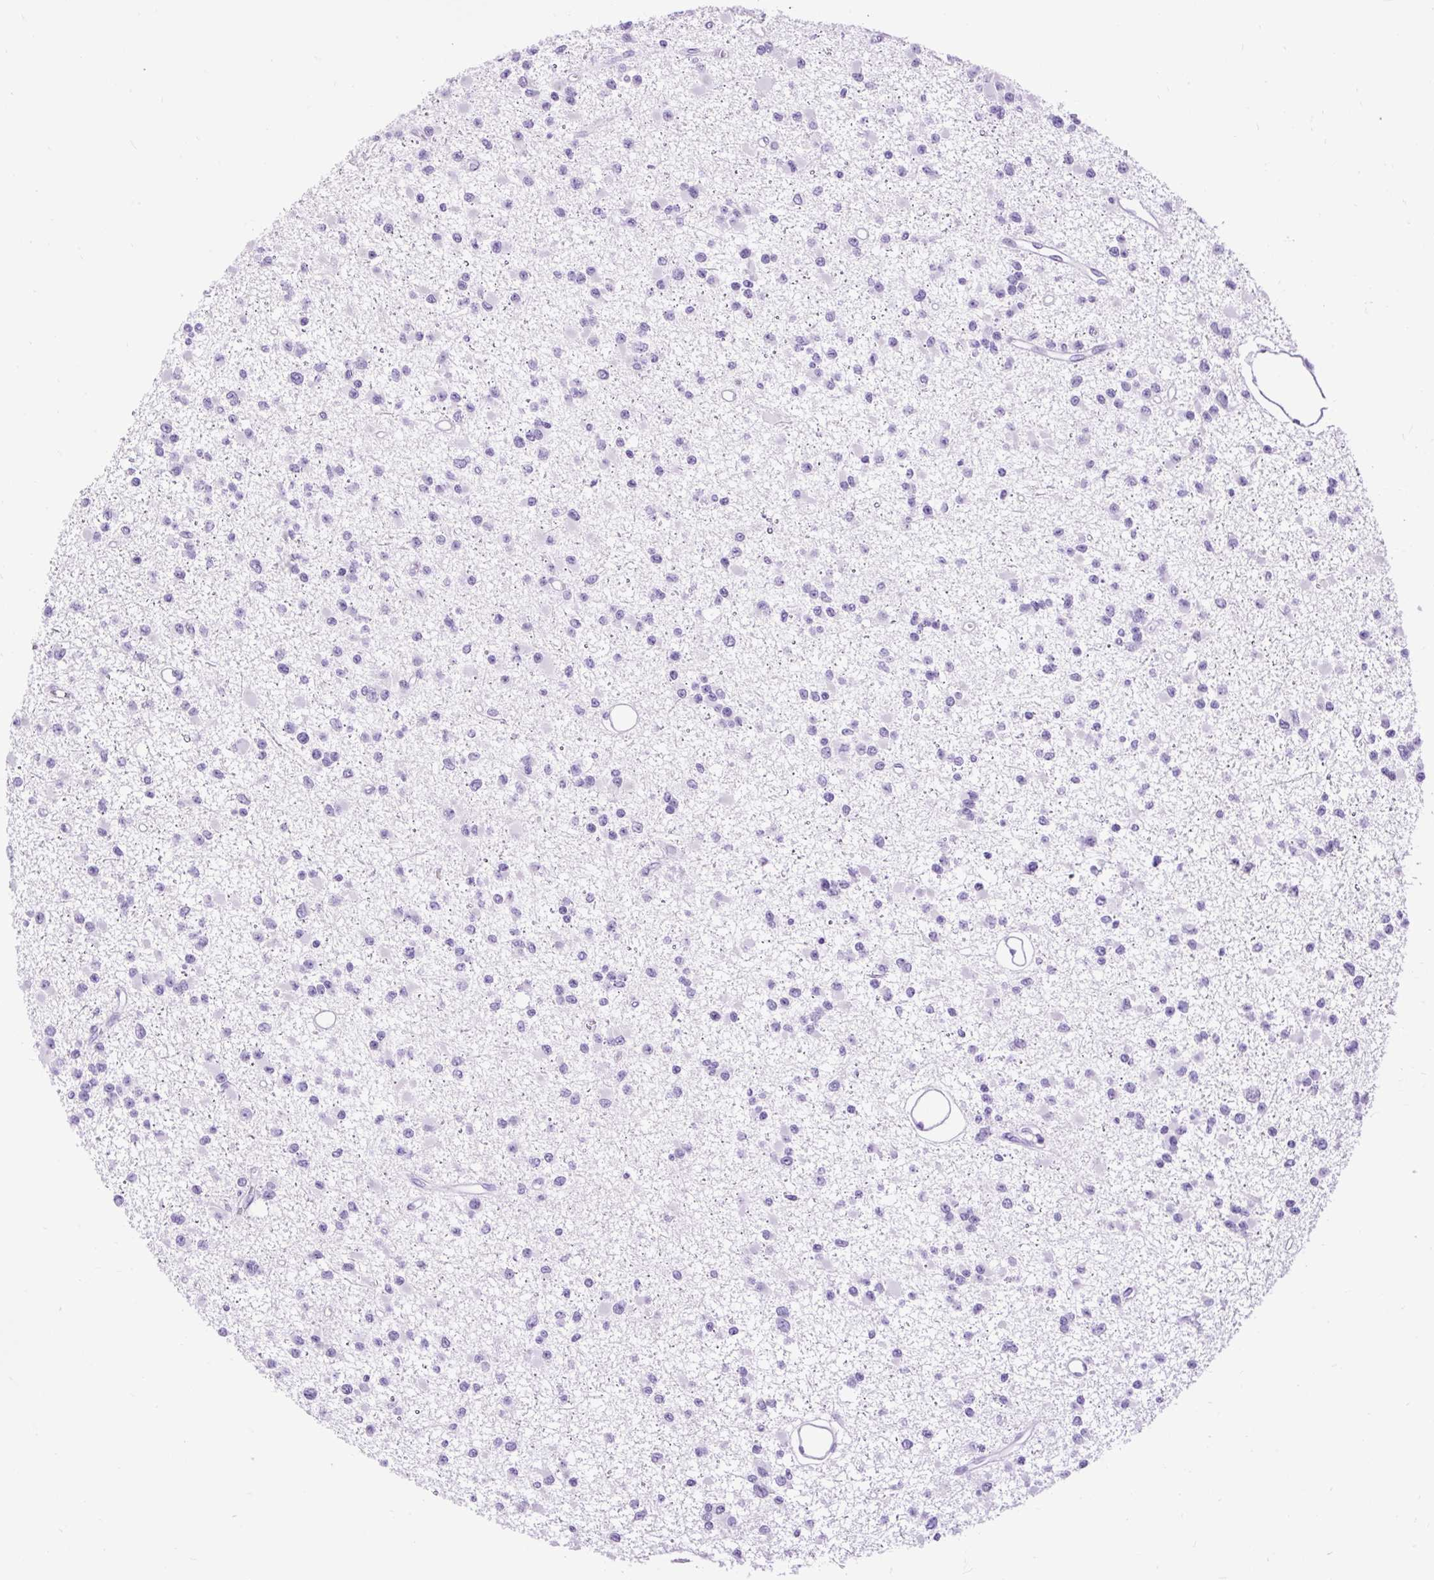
{"staining": {"intensity": "negative", "quantity": "none", "location": "none"}, "tissue": "glioma", "cell_type": "Tumor cells", "image_type": "cancer", "snomed": [{"axis": "morphology", "description": "Glioma, malignant, Low grade"}, {"axis": "topography", "description": "Brain"}], "caption": "This image is of glioma stained with immunohistochemistry to label a protein in brown with the nuclei are counter-stained blue. There is no positivity in tumor cells. Brightfield microscopy of IHC stained with DAB (3,3'-diaminobenzidine) (brown) and hematoxylin (blue), captured at high magnification.", "gene": "RACGAP1", "patient": {"sex": "female", "age": 22}}